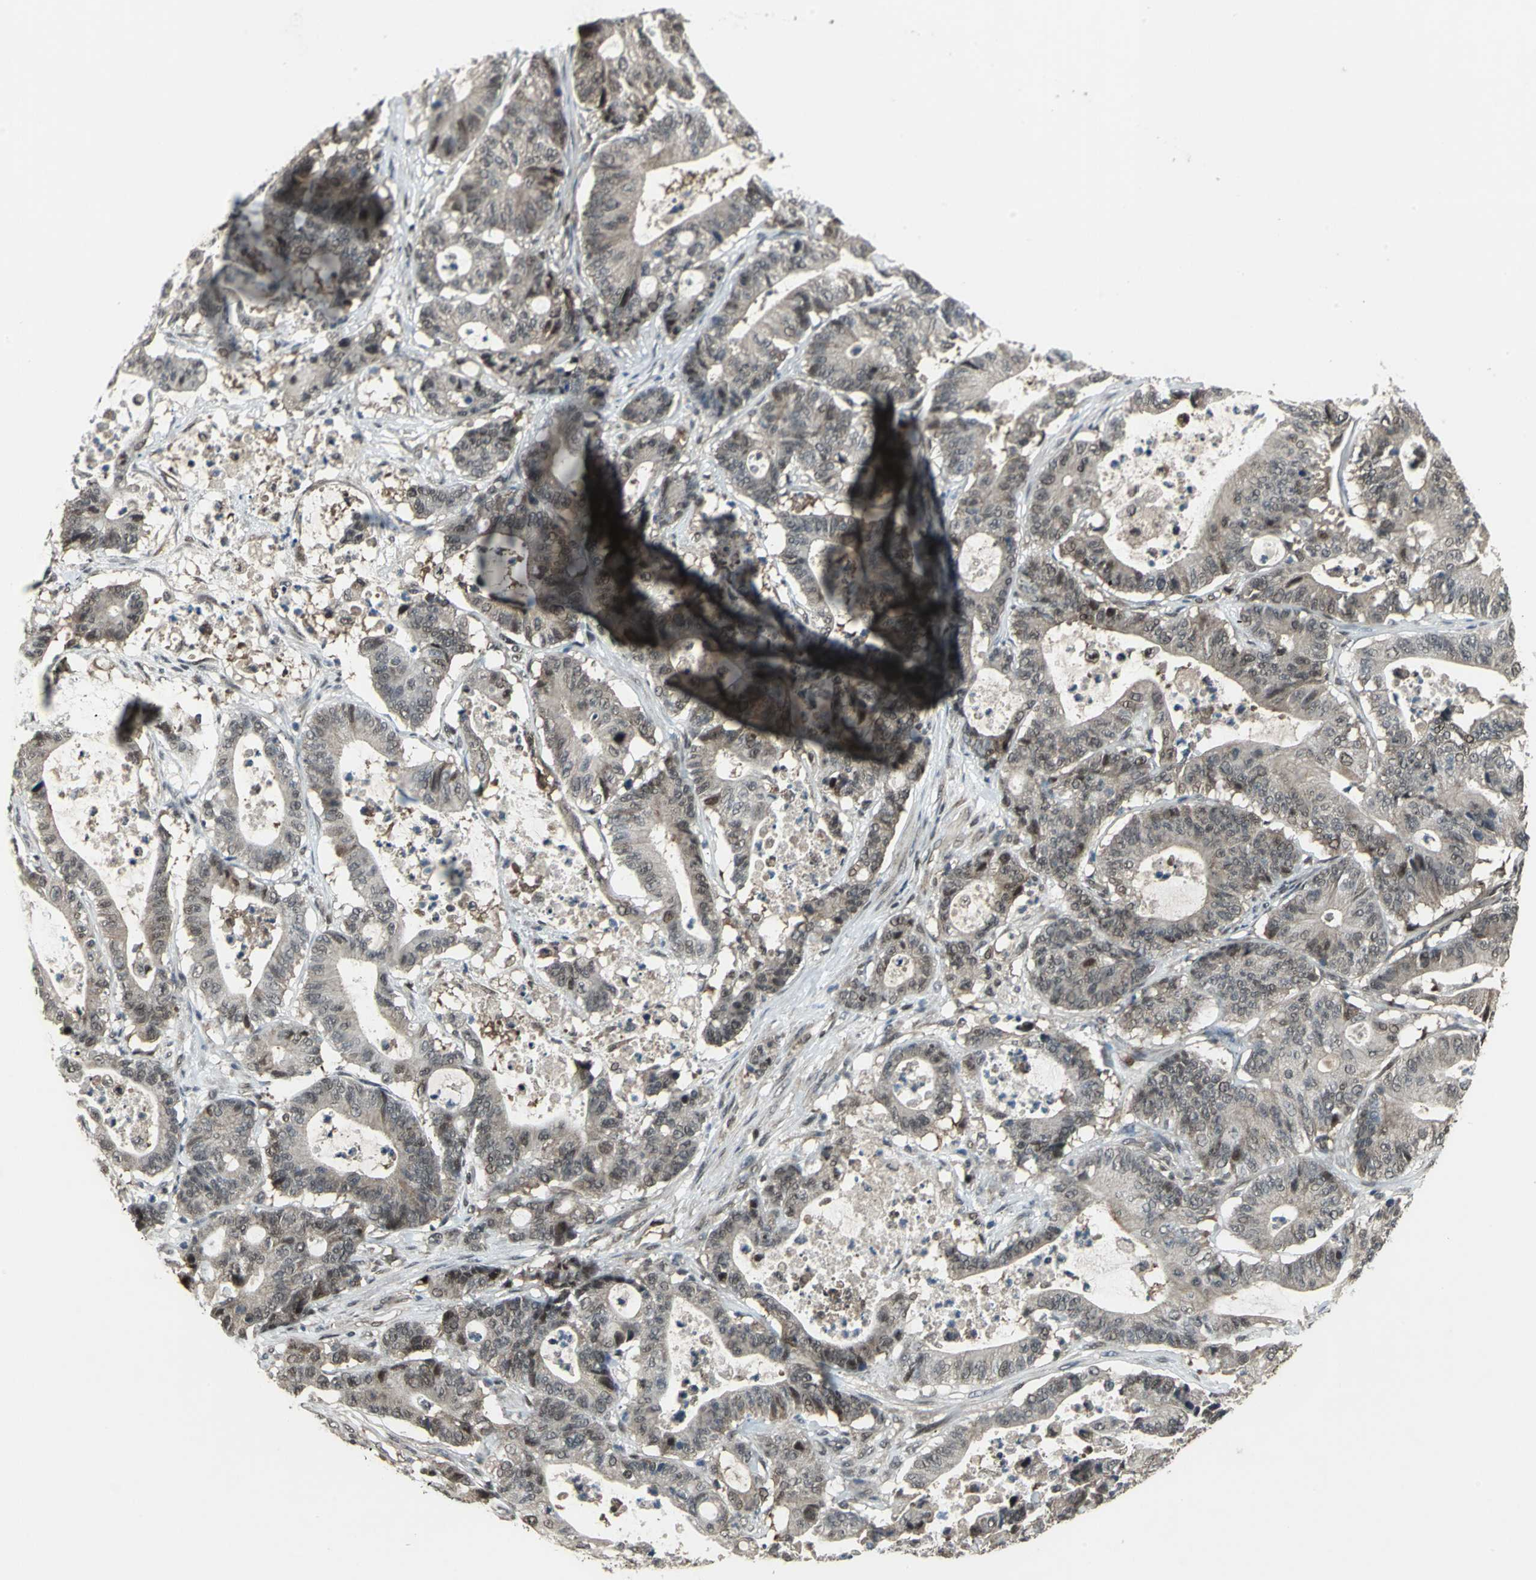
{"staining": {"intensity": "weak", "quantity": "25%-75%", "location": "cytoplasmic/membranous,nuclear"}, "tissue": "colorectal cancer", "cell_type": "Tumor cells", "image_type": "cancer", "snomed": [{"axis": "morphology", "description": "Adenocarcinoma, NOS"}, {"axis": "topography", "description": "Colon"}], "caption": "Human colorectal adenocarcinoma stained with a protein marker shows weak staining in tumor cells.", "gene": "COPS5", "patient": {"sex": "female", "age": 84}}